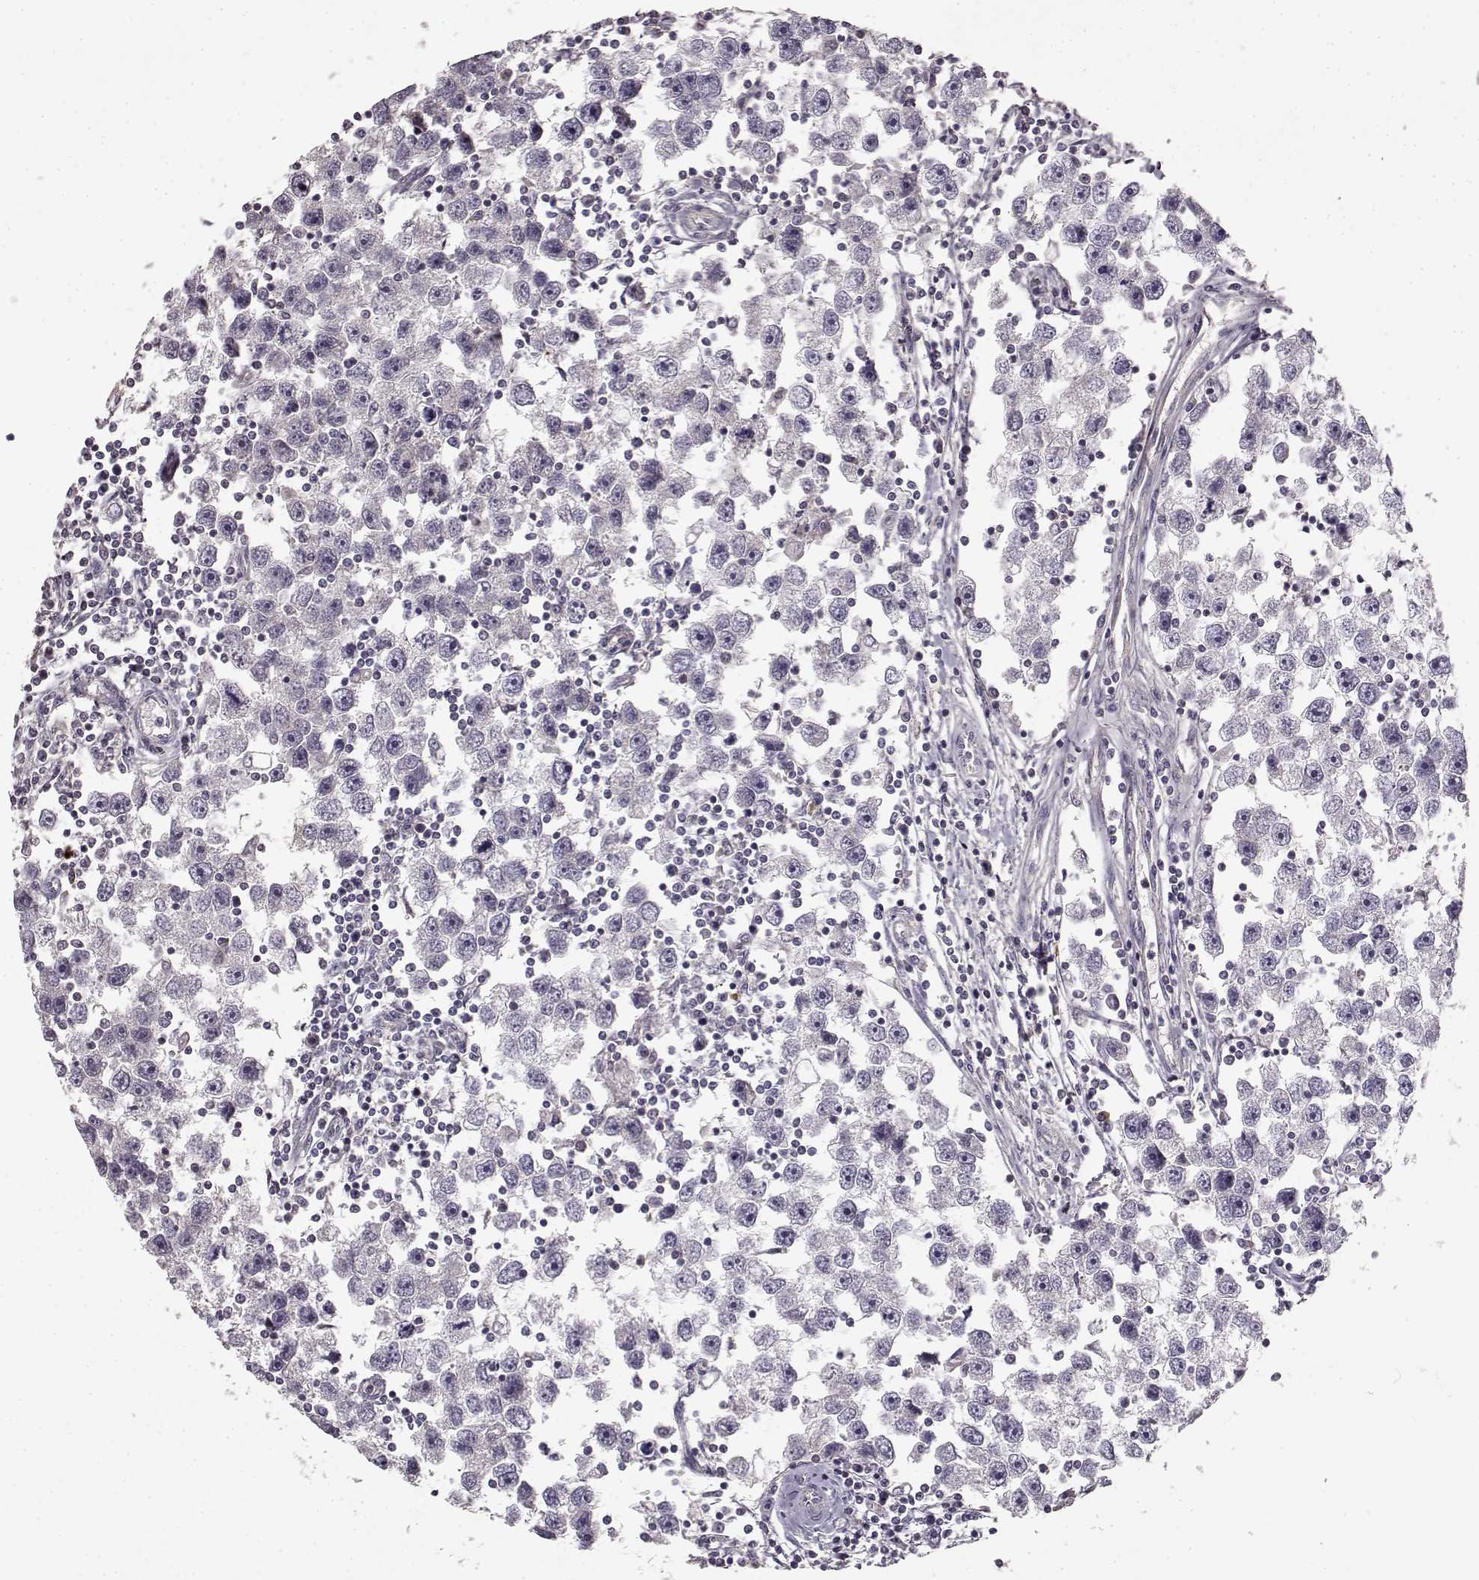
{"staining": {"intensity": "negative", "quantity": "none", "location": "none"}, "tissue": "testis cancer", "cell_type": "Tumor cells", "image_type": "cancer", "snomed": [{"axis": "morphology", "description": "Seminoma, NOS"}, {"axis": "topography", "description": "Testis"}], "caption": "Tumor cells are negative for brown protein staining in seminoma (testis). (DAB (3,3'-diaminobenzidine) immunohistochemistry visualized using brightfield microscopy, high magnification).", "gene": "ERBB3", "patient": {"sex": "male", "age": 30}}